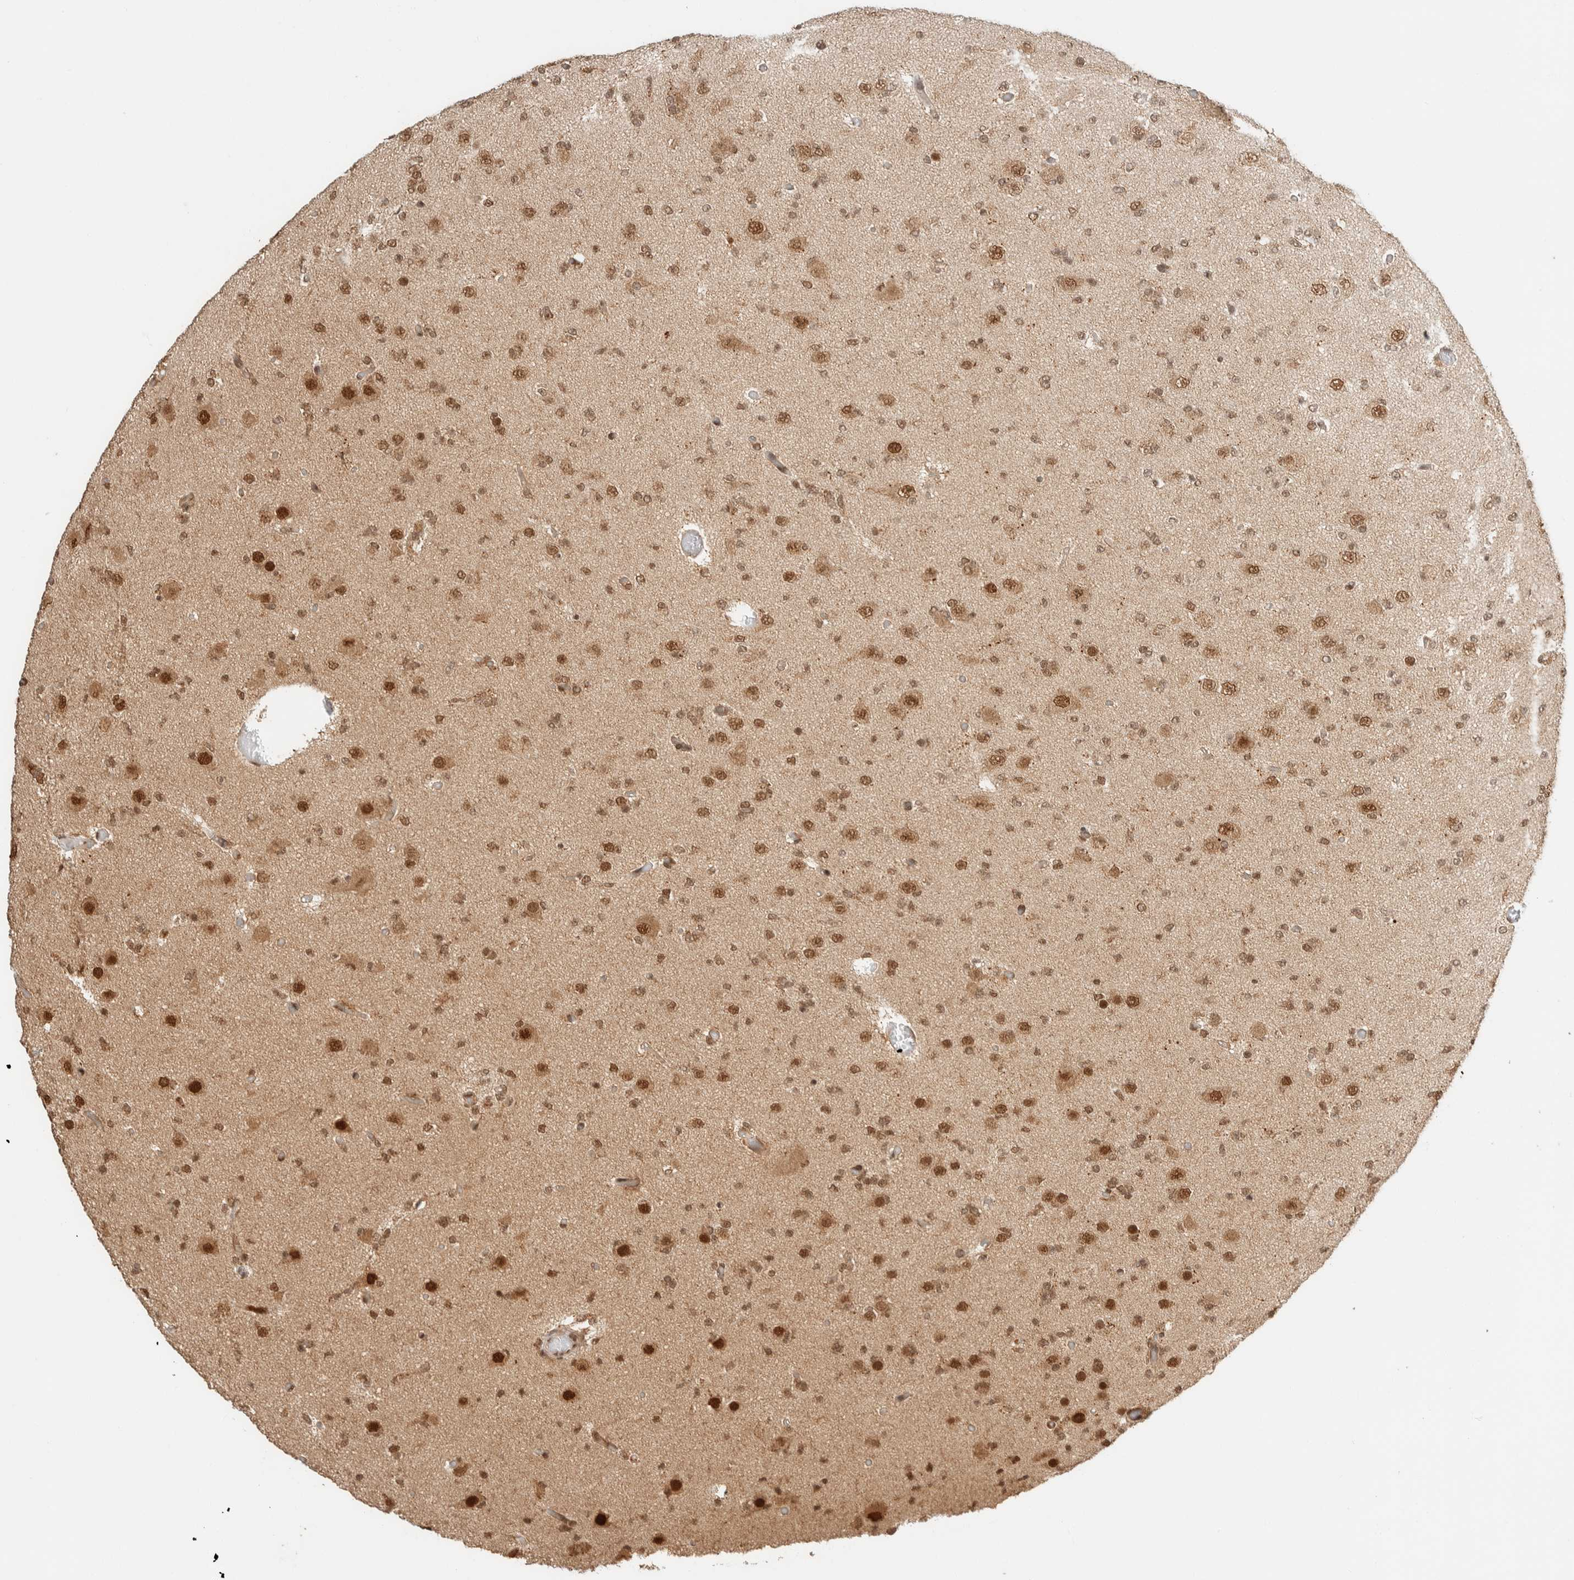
{"staining": {"intensity": "moderate", "quantity": ">75%", "location": "nuclear"}, "tissue": "glioma", "cell_type": "Tumor cells", "image_type": "cancer", "snomed": [{"axis": "morphology", "description": "Glioma, malignant, Low grade"}, {"axis": "topography", "description": "Brain"}], "caption": "Tumor cells reveal medium levels of moderate nuclear positivity in approximately >75% of cells in human malignant low-grade glioma. Ihc stains the protein of interest in brown and the nuclei are stained blue.", "gene": "ZBTB2", "patient": {"sex": "female", "age": 22}}